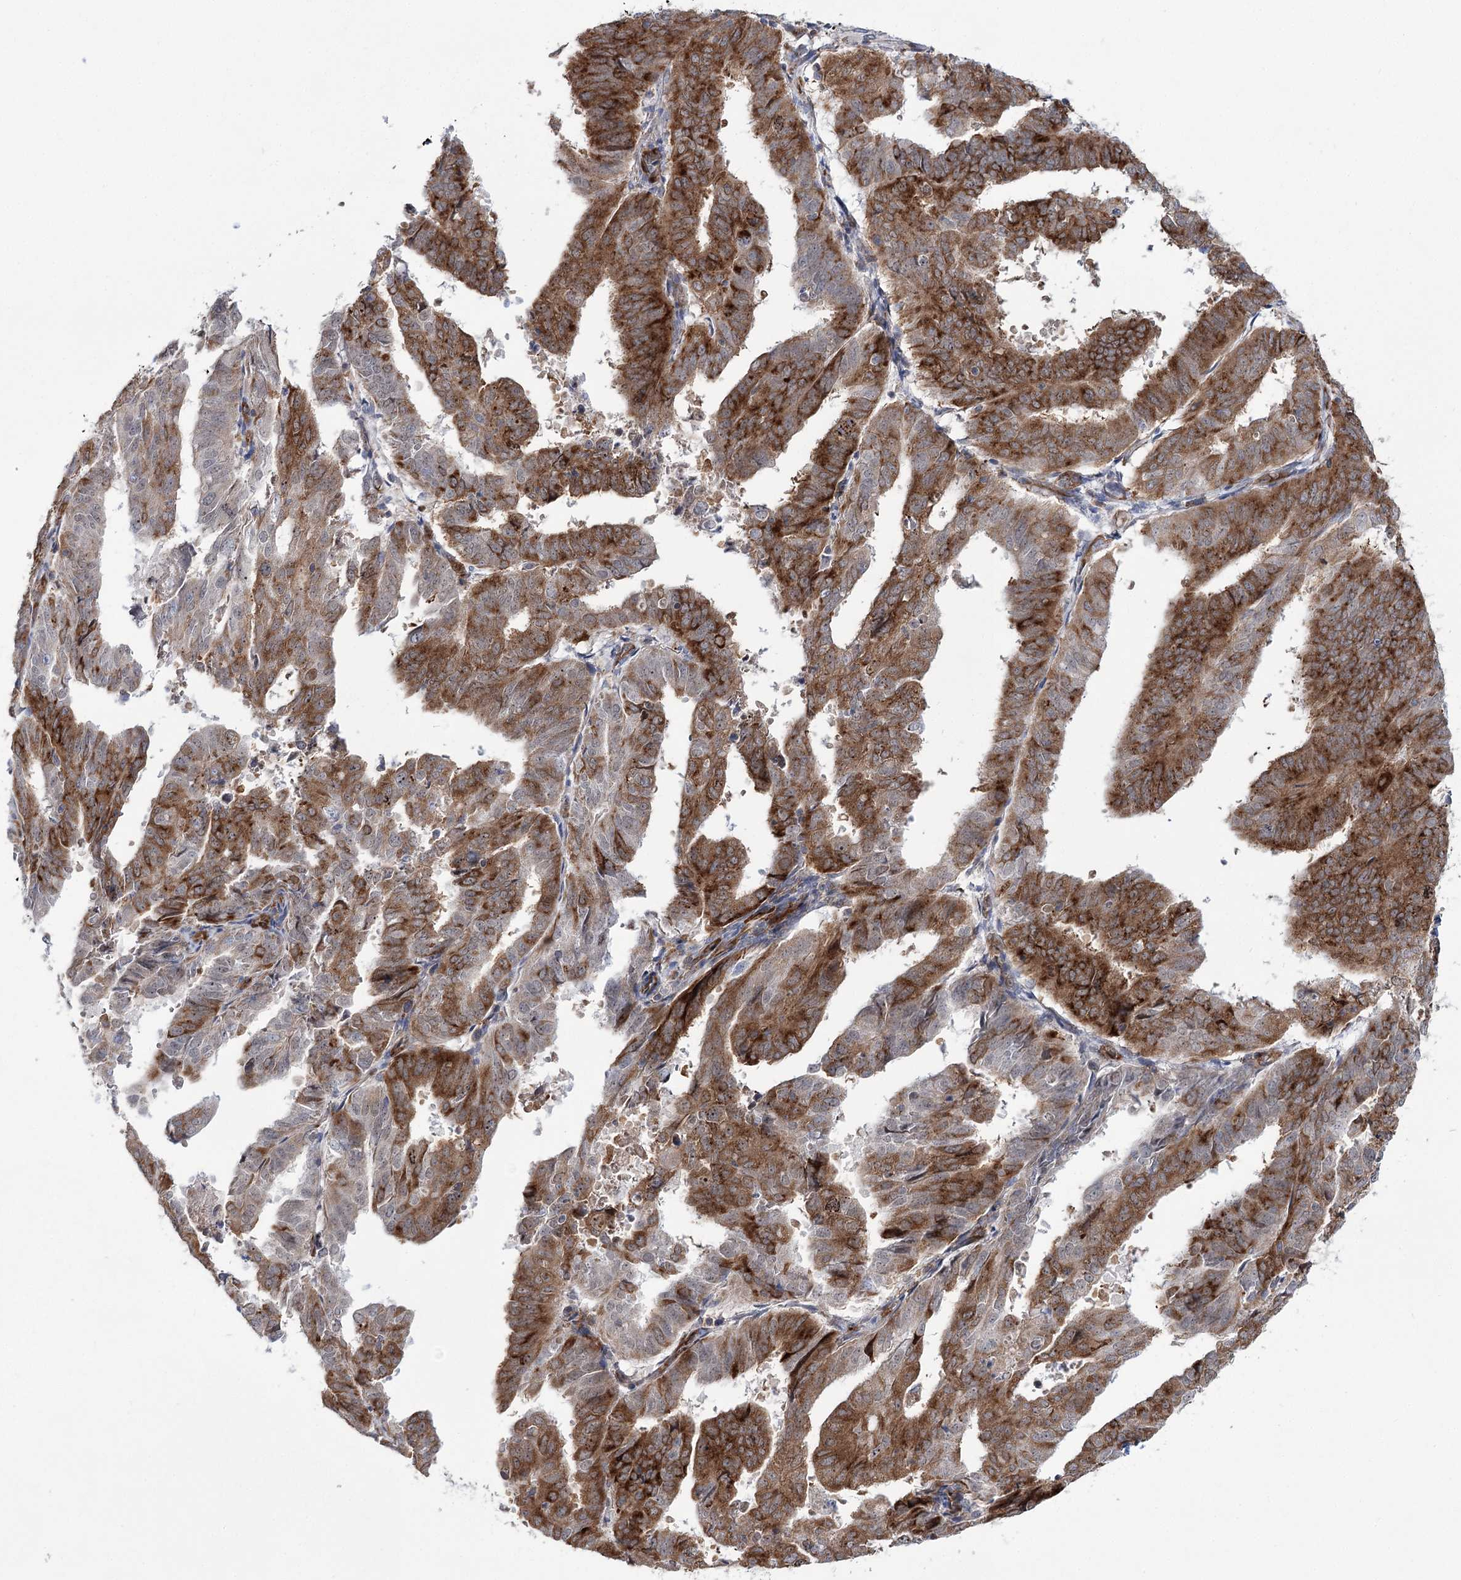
{"staining": {"intensity": "strong", "quantity": ">75%", "location": "cytoplasmic/membranous"}, "tissue": "endometrial cancer", "cell_type": "Tumor cells", "image_type": "cancer", "snomed": [{"axis": "morphology", "description": "Adenocarcinoma, NOS"}, {"axis": "topography", "description": "Uterus"}], "caption": "Tumor cells reveal high levels of strong cytoplasmic/membranous expression in approximately >75% of cells in human endometrial adenocarcinoma.", "gene": "VWA2", "patient": {"sex": "female", "age": 77}}